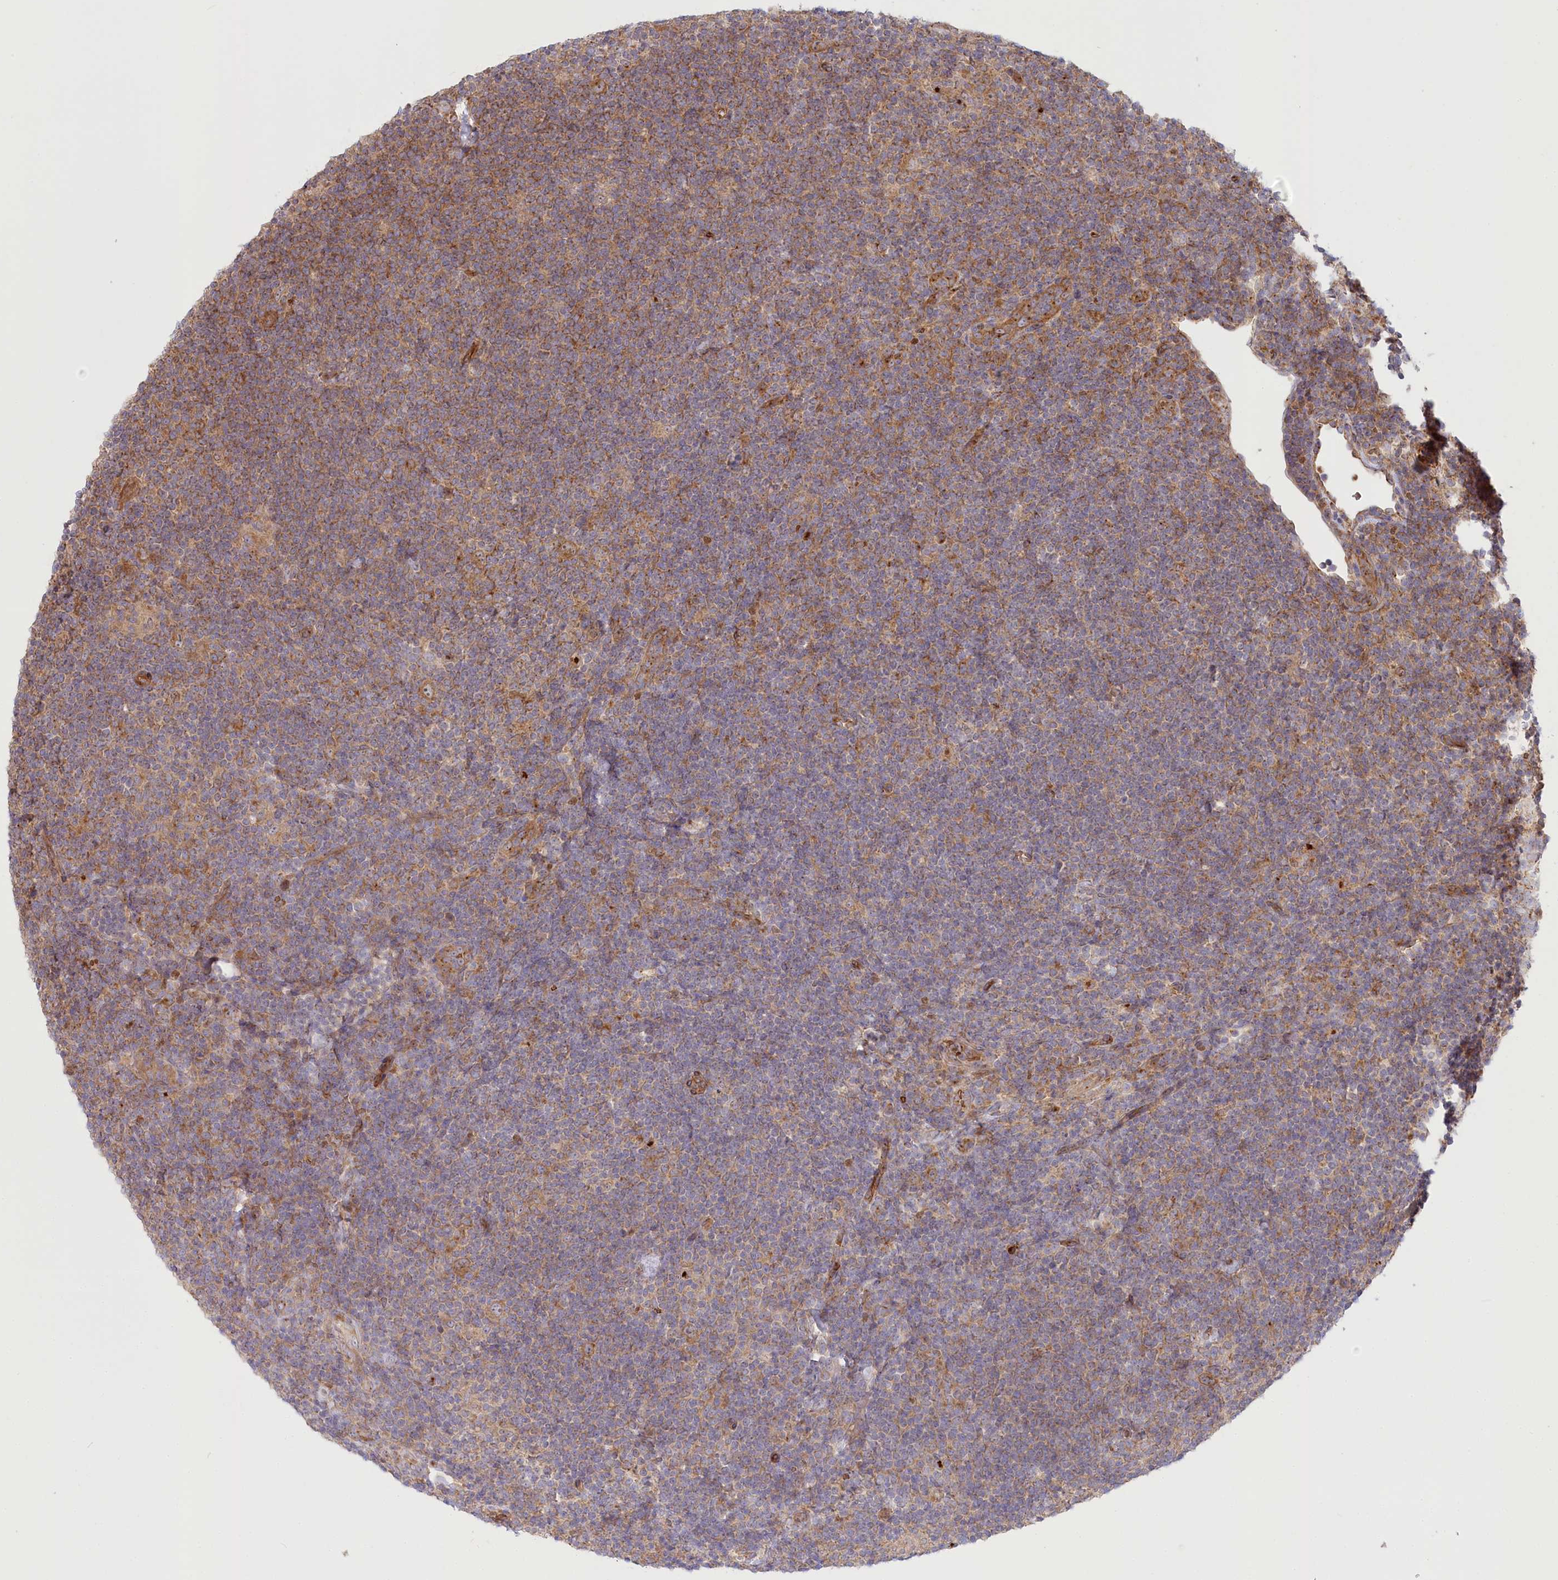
{"staining": {"intensity": "weak", "quantity": "25%-75%", "location": "cytoplasmic/membranous"}, "tissue": "lymphoma", "cell_type": "Tumor cells", "image_type": "cancer", "snomed": [{"axis": "morphology", "description": "Hodgkin's disease, NOS"}, {"axis": "topography", "description": "Lymph node"}], "caption": "A photomicrograph of lymphoma stained for a protein displays weak cytoplasmic/membranous brown staining in tumor cells.", "gene": "COMMD3", "patient": {"sex": "female", "age": 57}}